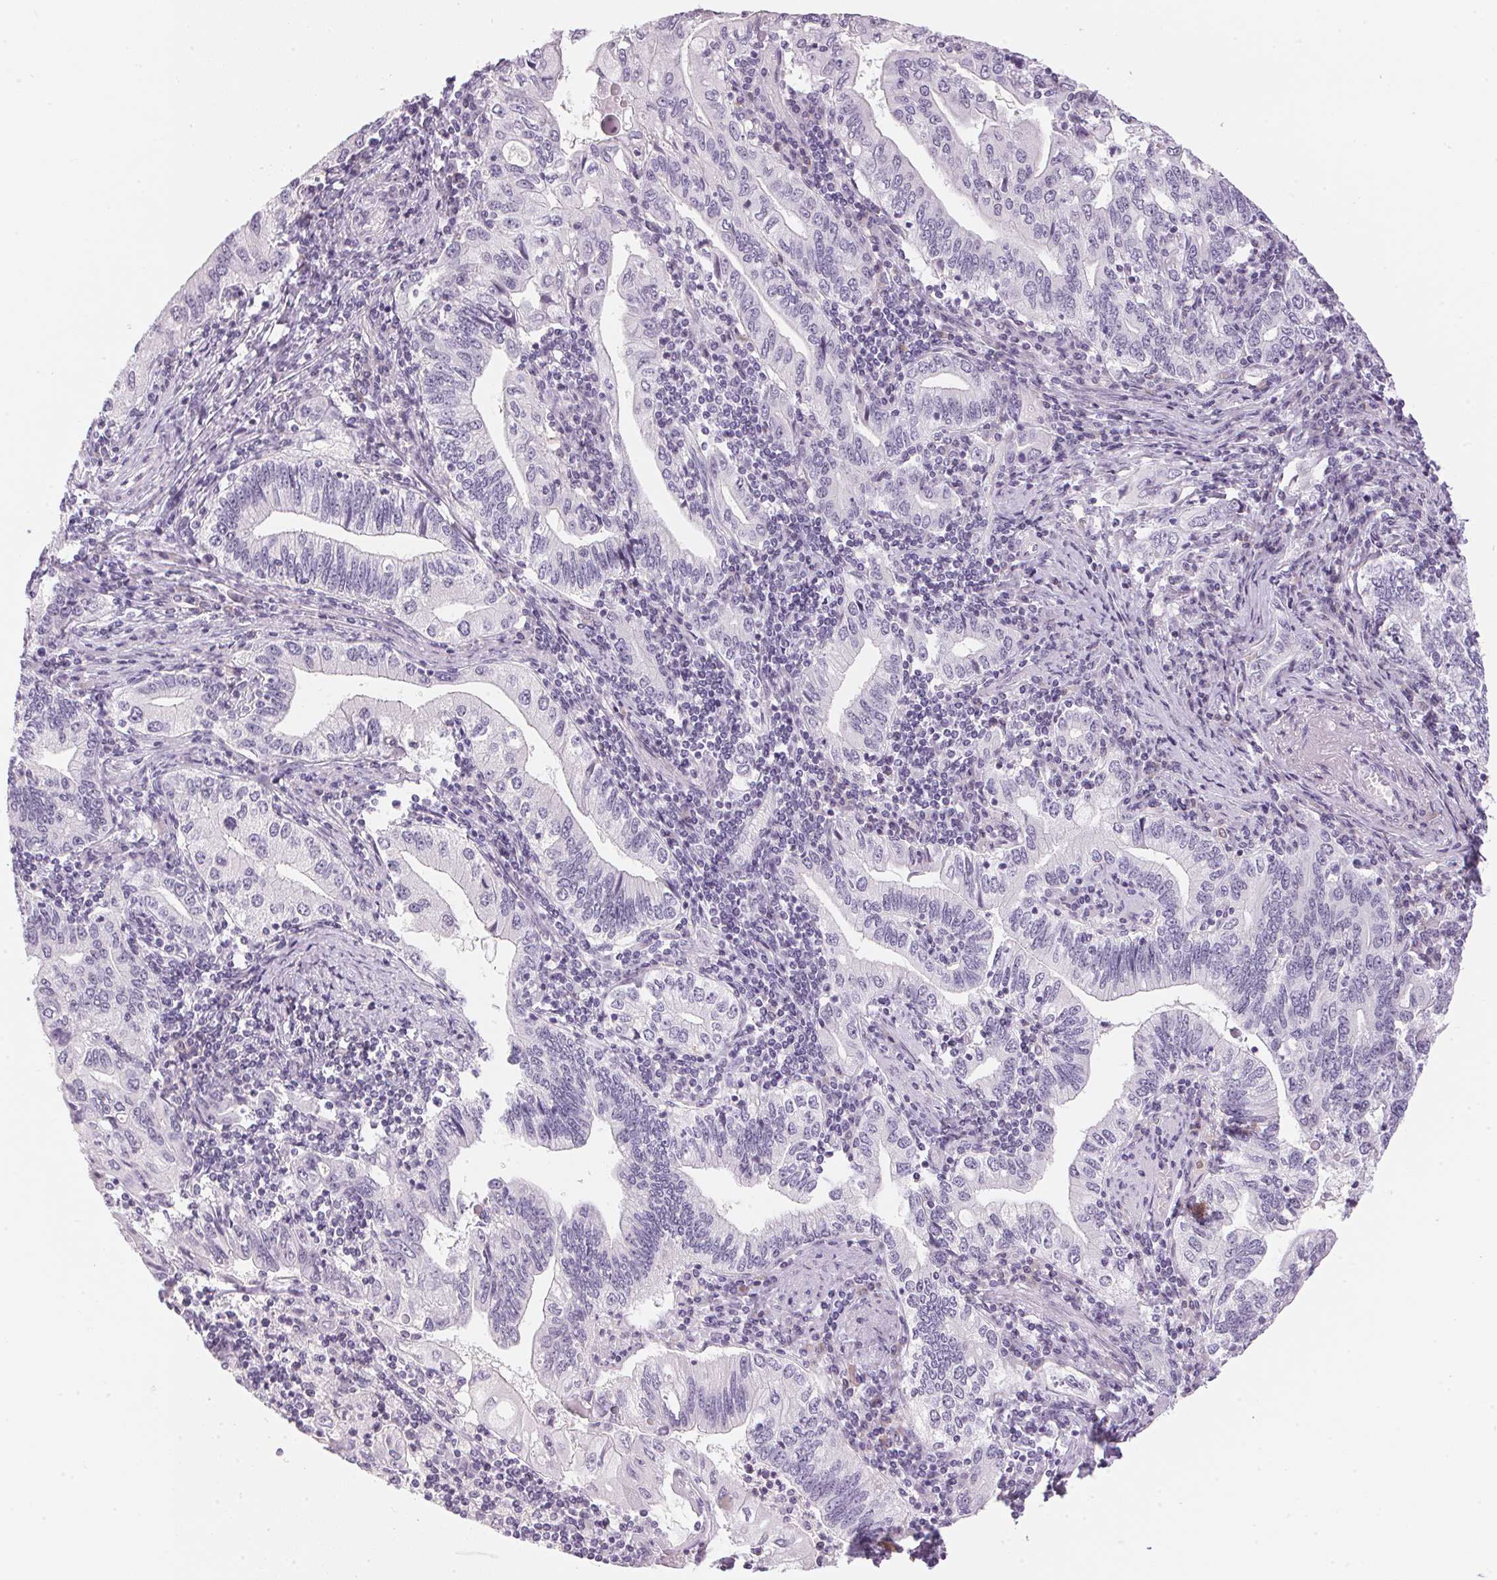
{"staining": {"intensity": "negative", "quantity": "none", "location": "none"}, "tissue": "stomach cancer", "cell_type": "Tumor cells", "image_type": "cancer", "snomed": [{"axis": "morphology", "description": "Adenocarcinoma, NOS"}, {"axis": "topography", "description": "Stomach, lower"}], "caption": "There is no significant staining in tumor cells of adenocarcinoma (stomach).", "gene": "CADPS", "patient": {"sex": "female", "age": 72}}